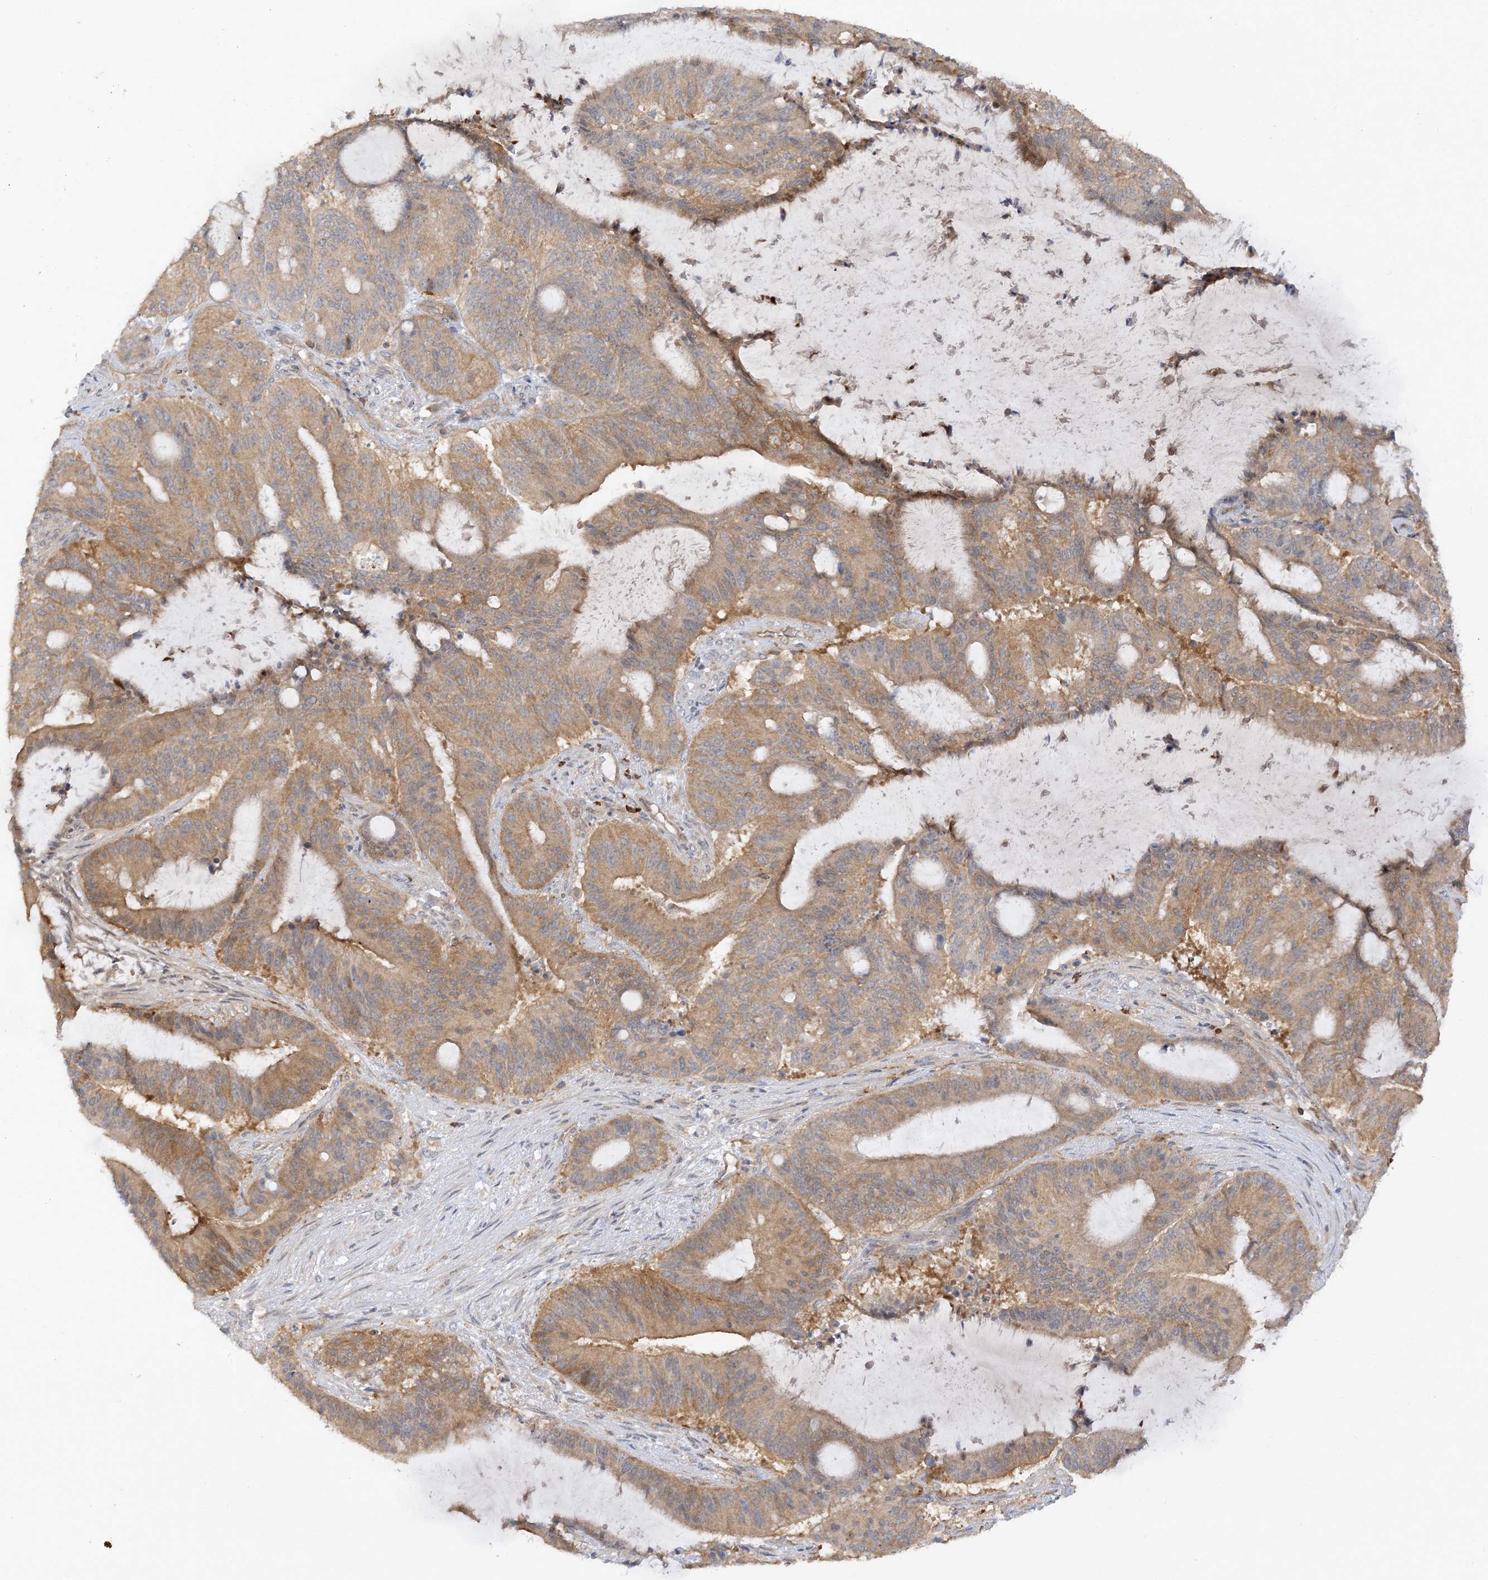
{"staining": {"intensity": "moderate", "quantity": "25%-75%", "location": "cytoplasmic/membranous"}, "tissue": "liver cancer", "cell_type": "Tumor cells", "image_type": "cancer", "snomed": [{"axis": "morphology", "description": "Normal tissue, NOS"}, {"axis": "morphology", "description": "Cholangiocarcinoma"}, {"axis": "topography", "description": "Liver"}, {"axis": "topography", "description": "Peripheral nerve tissue"}], "caption": "This photomicrograph reveals liver cancer stained with immunohistochemistry (IHC) to label a protein in brown. The cytoplasmic/membranous of tumor cells show moderate positivity for the protein. Nuclei are counter-stained blue.", "gene": "PHACTR2", "patient": {"sex": "female", "age": 73}}